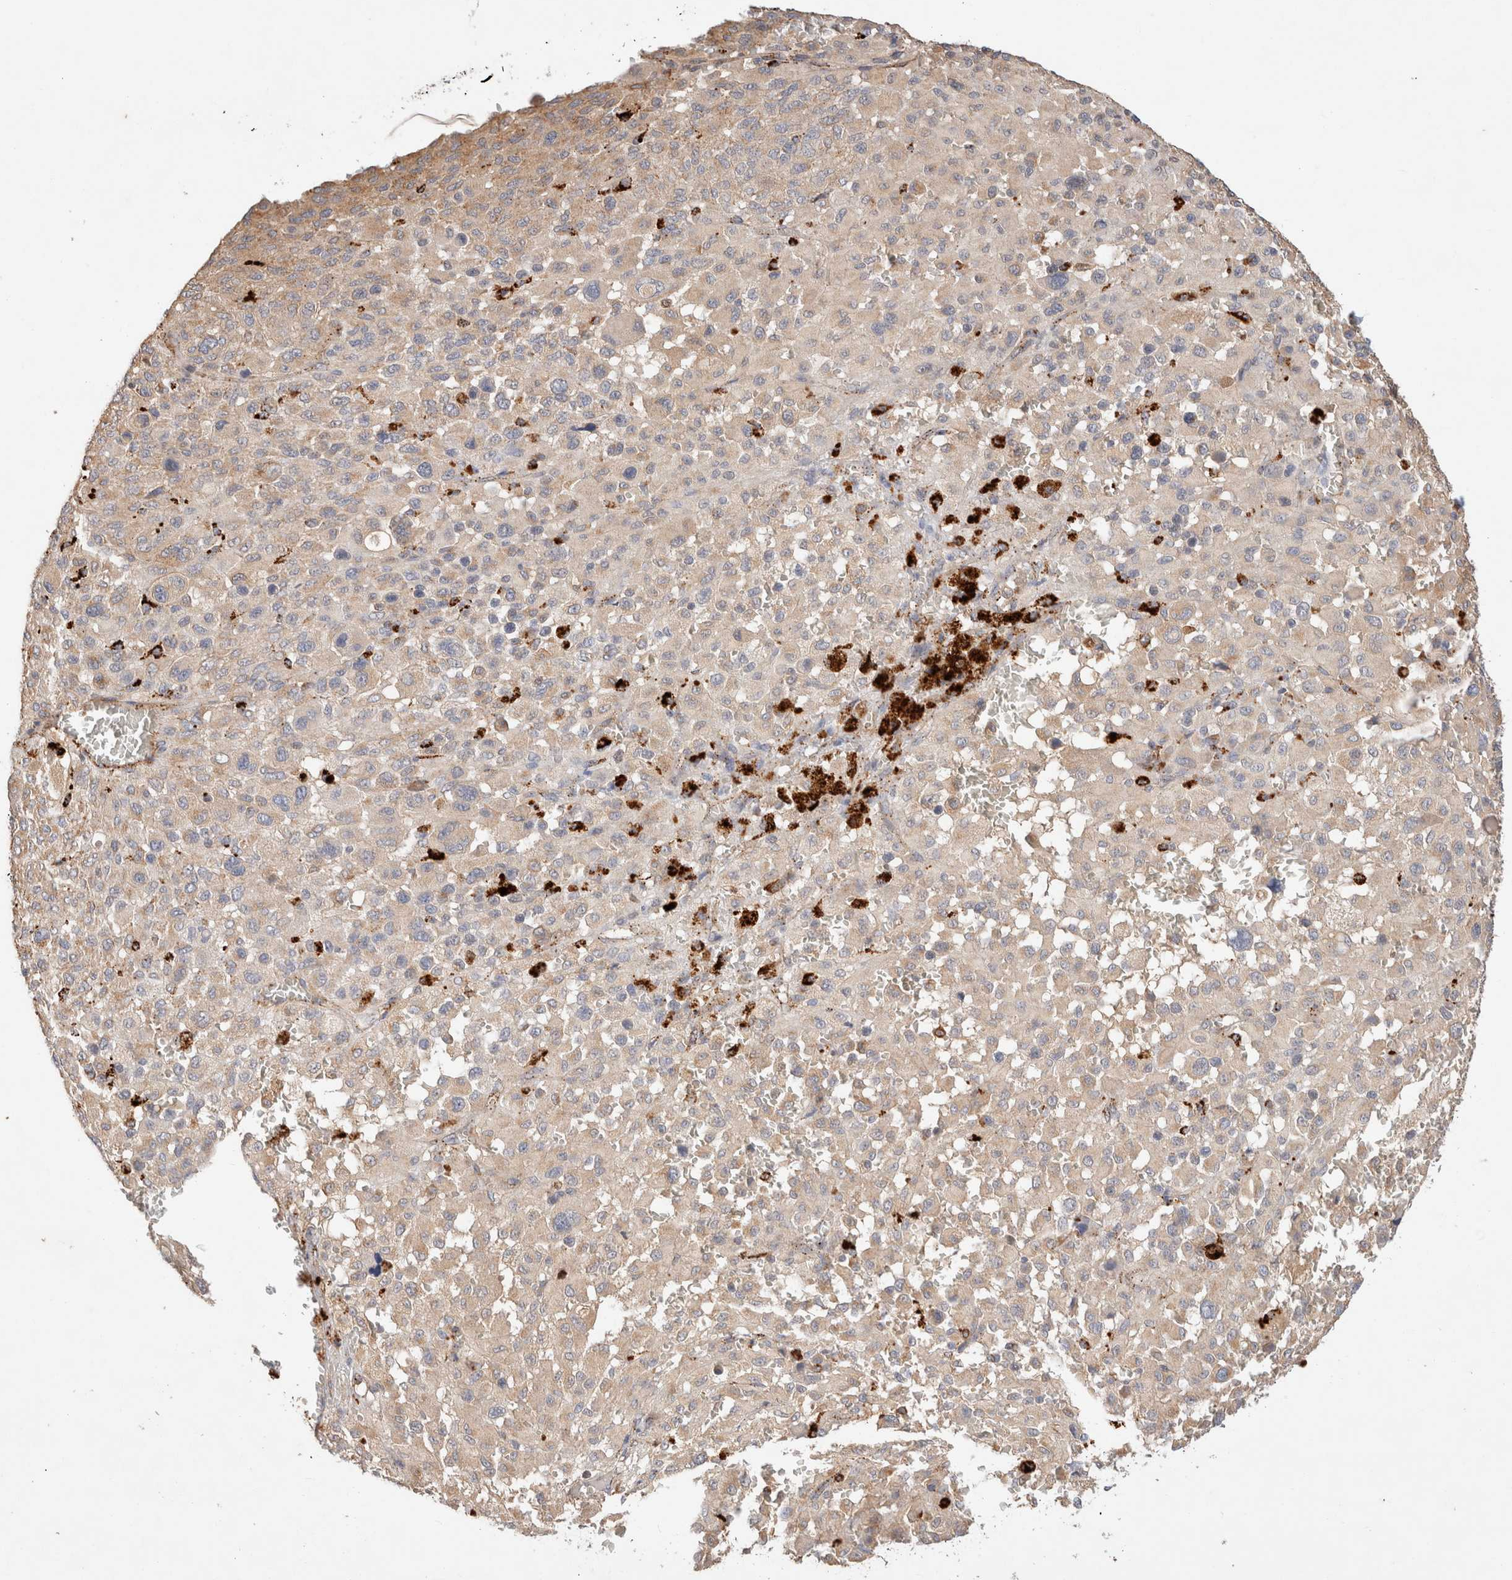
{"staining": {"intensity": "weak", "quantity": ">75%", "location": "cytoplasmic/membranous"}, "tissue": "melanoma", "cell_type": "Tumor cells", "image_type": "cancer", "snomed": [{"axis": "morphology", "description": "Malignant melanoma, Metastatic site"}, {"axis": "topography", "description": "Skin"}], "caption": "Immunohistochemical staining of human melanoma displays low levels of weak cytoplasmic/membranous protein positivity in about >75% of tumor cells.", "gene": "RABEPK", "patient": {"sex": "female", "age": 74}}